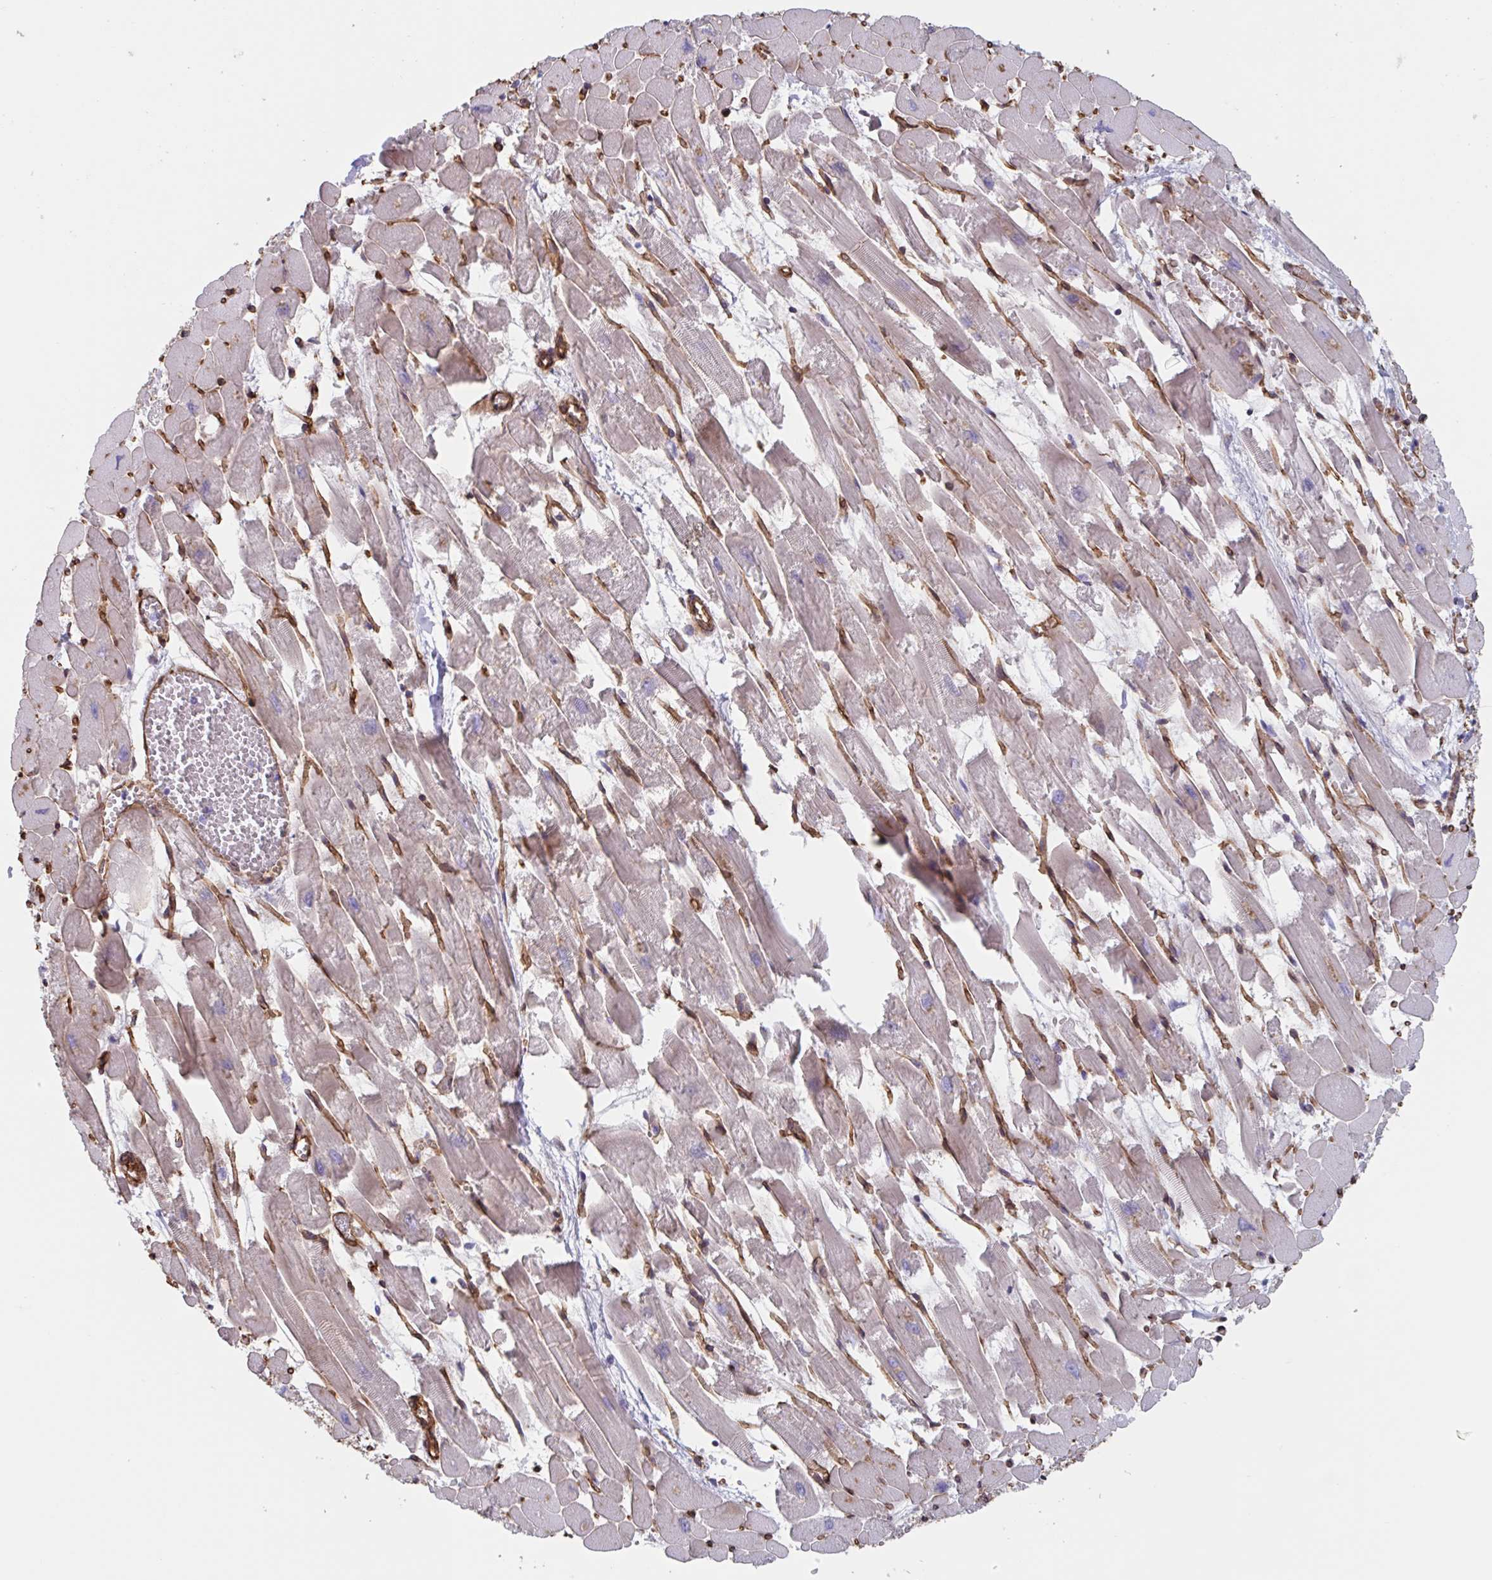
{"staining": {"intensity": "moderate", "quantity": "<25%", "location": "cytoplasmic/membranous"}, "tissue": "heart muscle", "cell_type": "Cardiomyocytes", "image_type": "normal", "snomed": [{"axis": "morphology", "description": "Normal tissue, NOS"}, {"axis": "topography", "description": "Heart"}], "caption": "The histopathology image exhibits a brown stain indicating the presence of a protein in the cytoplasmic/membranous of cardiomyocytes in heart muscle. (Stains: DAB in brown, nuclei in blue, Microscopy: brightfield microscopy at high magnification).", "gene": "CITED4", "patient": {"sex": "female", "age": 52}}